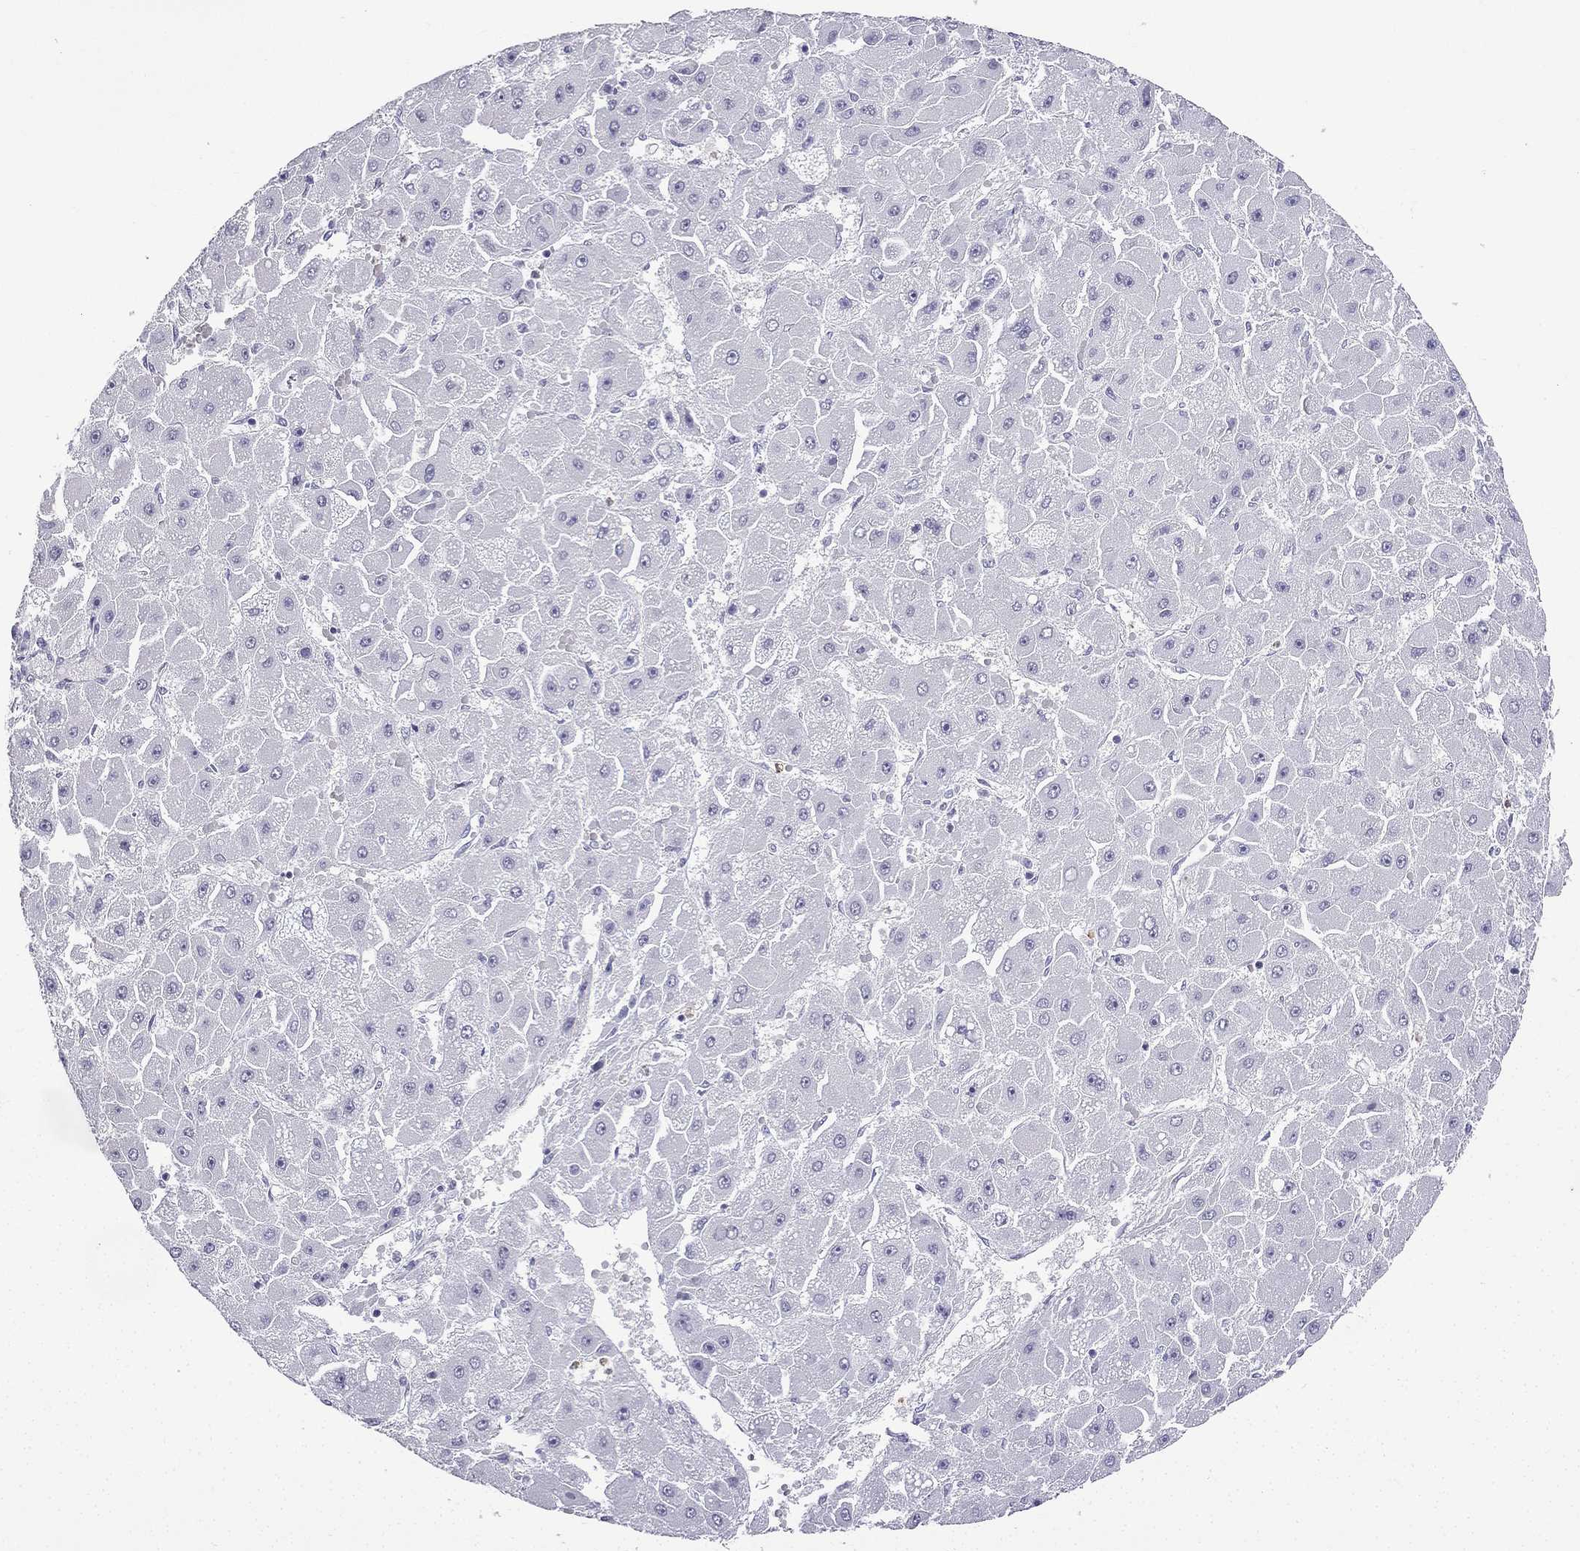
{"staining": {"intensity": "negative", "quantity": "none", "location": "none"}, "tissue": "liver cancer", "cell_type": "Tumor cells", "image_type": "cancer", "snomed": [{"axis": "morphology", "description": "Carcinoma, Hepatocellular, NOS"}, {"axis": "topography", "description": "Liver"}], "caption": "Protein analysis of liver cancer (hepatocellular carcinoma) shows no significant positivity in tumor cells.", "gene": "GJA8", "patient": {"sex": "female", "age": 25}}